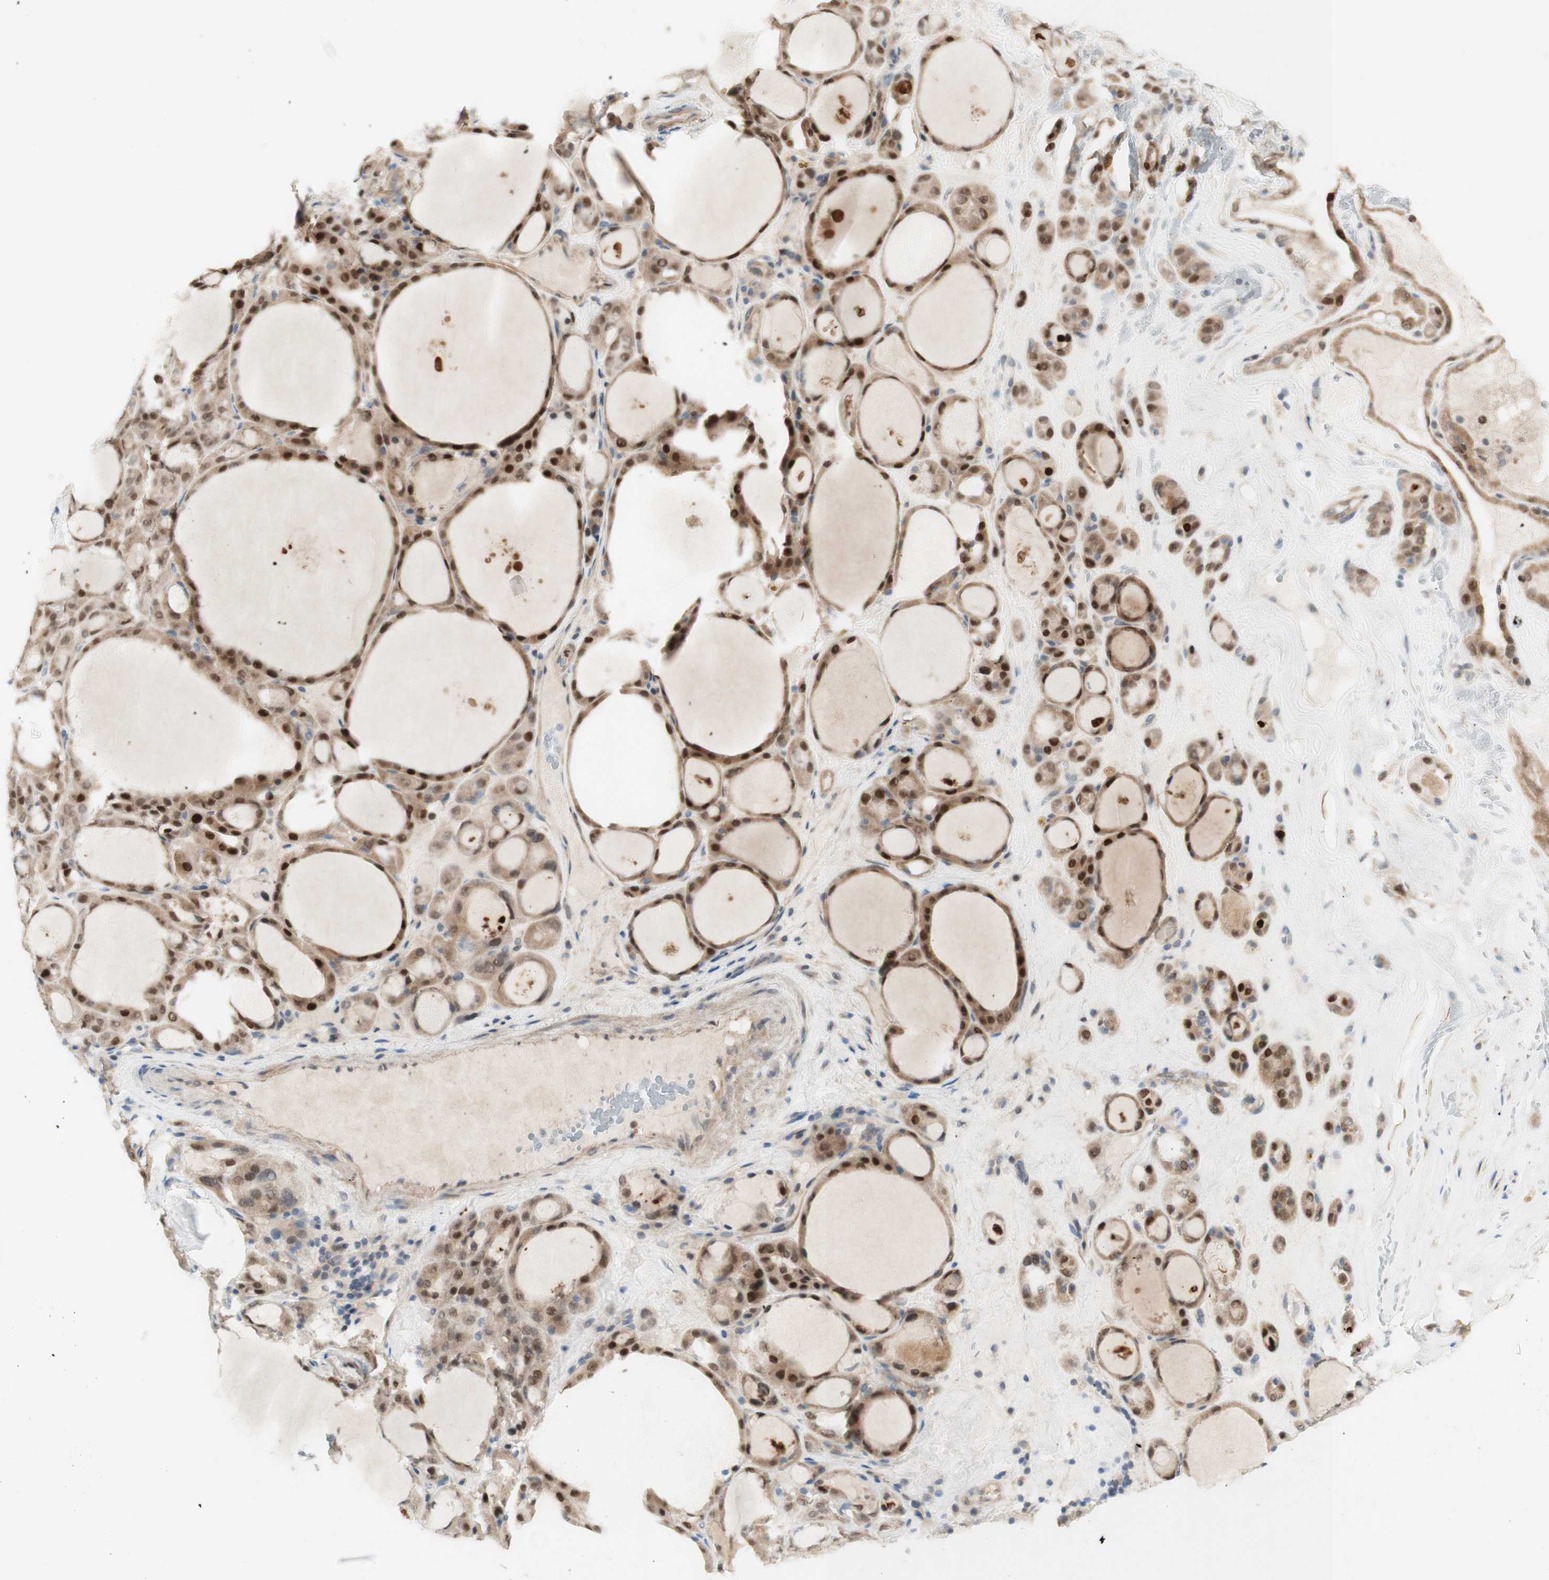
{"staining": {"intensity": "moderate", "quantity": ">75%", "location": "cytoplasmic/membranous,nuclear"}, "tissue": "thyroid gland", "cell_type": "Glandular cells", "image_type": "normal", "snomed": [{"axis": "morphology", "description": "Normal tissue, NOS"}, {"axis": "morphology", "description": "Carcinoma, NOS"}, {"axis": "topography", "description": "Thyroid gland"}], "caption": "A medium amount of moderate cytoplasmic/membranous,nuclear expression is appreciated in about >75% of glandular cells in benign thyroid gland. (IHC, brightfield microscopy, high magnification).", "gene": "RFNG", "patient": {"sex": "female", "age": 86}}